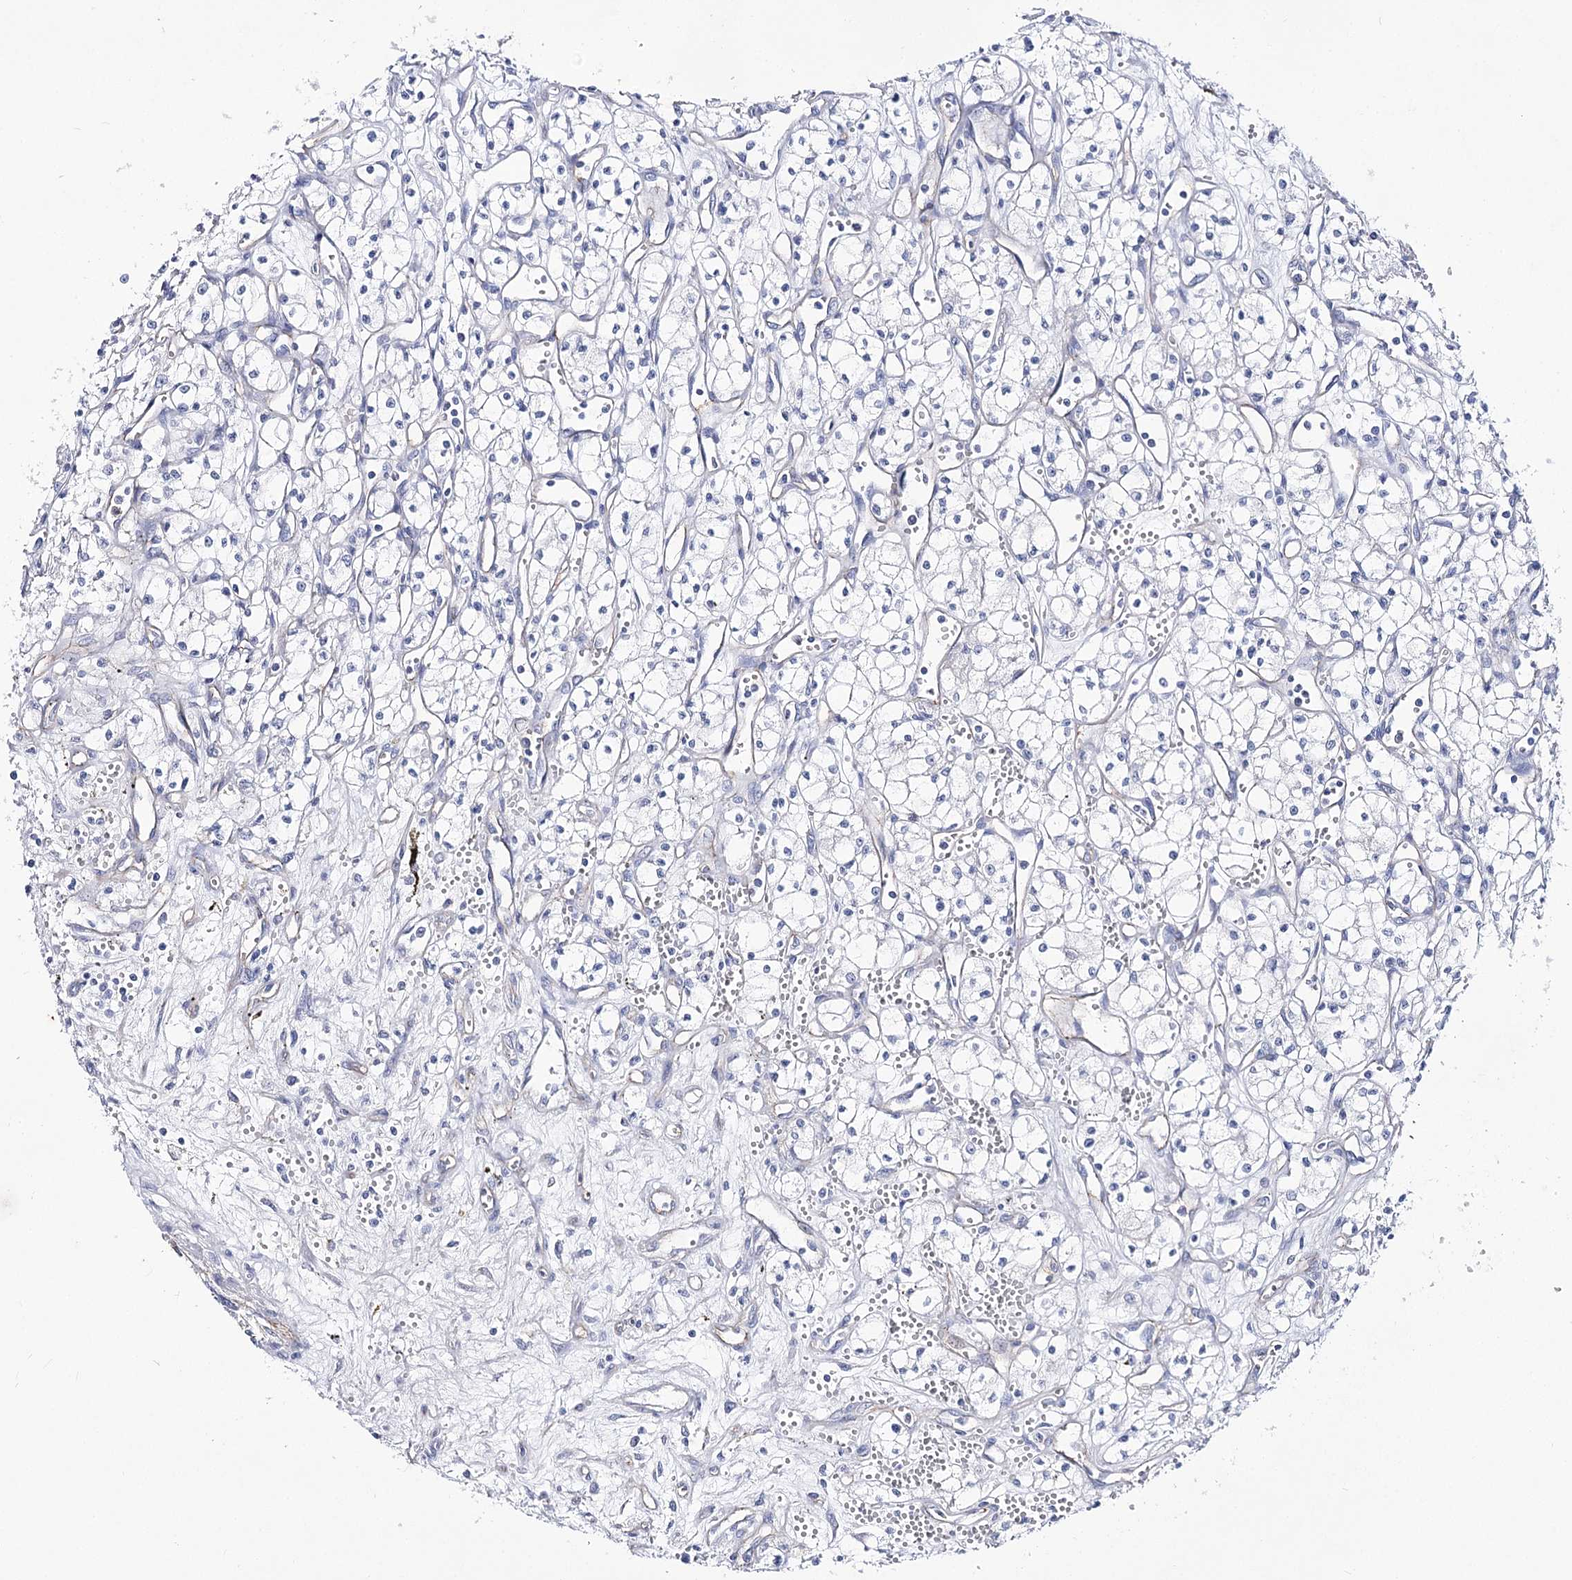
{"staining": {"intensity": "negative", "quantity": "none", "location": "none"}, "tissue": "renal cancer", "cell_type": "Tumor cells", "image_type": "cancer", "snomed": [{"axis": "morphology", "description": "Adenocarcinoma, NOS"}, {"axis": "topography", "description": "Kidney"}], "caption": "Image shows no protein positivity in tumor cells of renal cancer tissue.", "gene": "NRAP", "patient": {"sex": "male", "age": 59}}